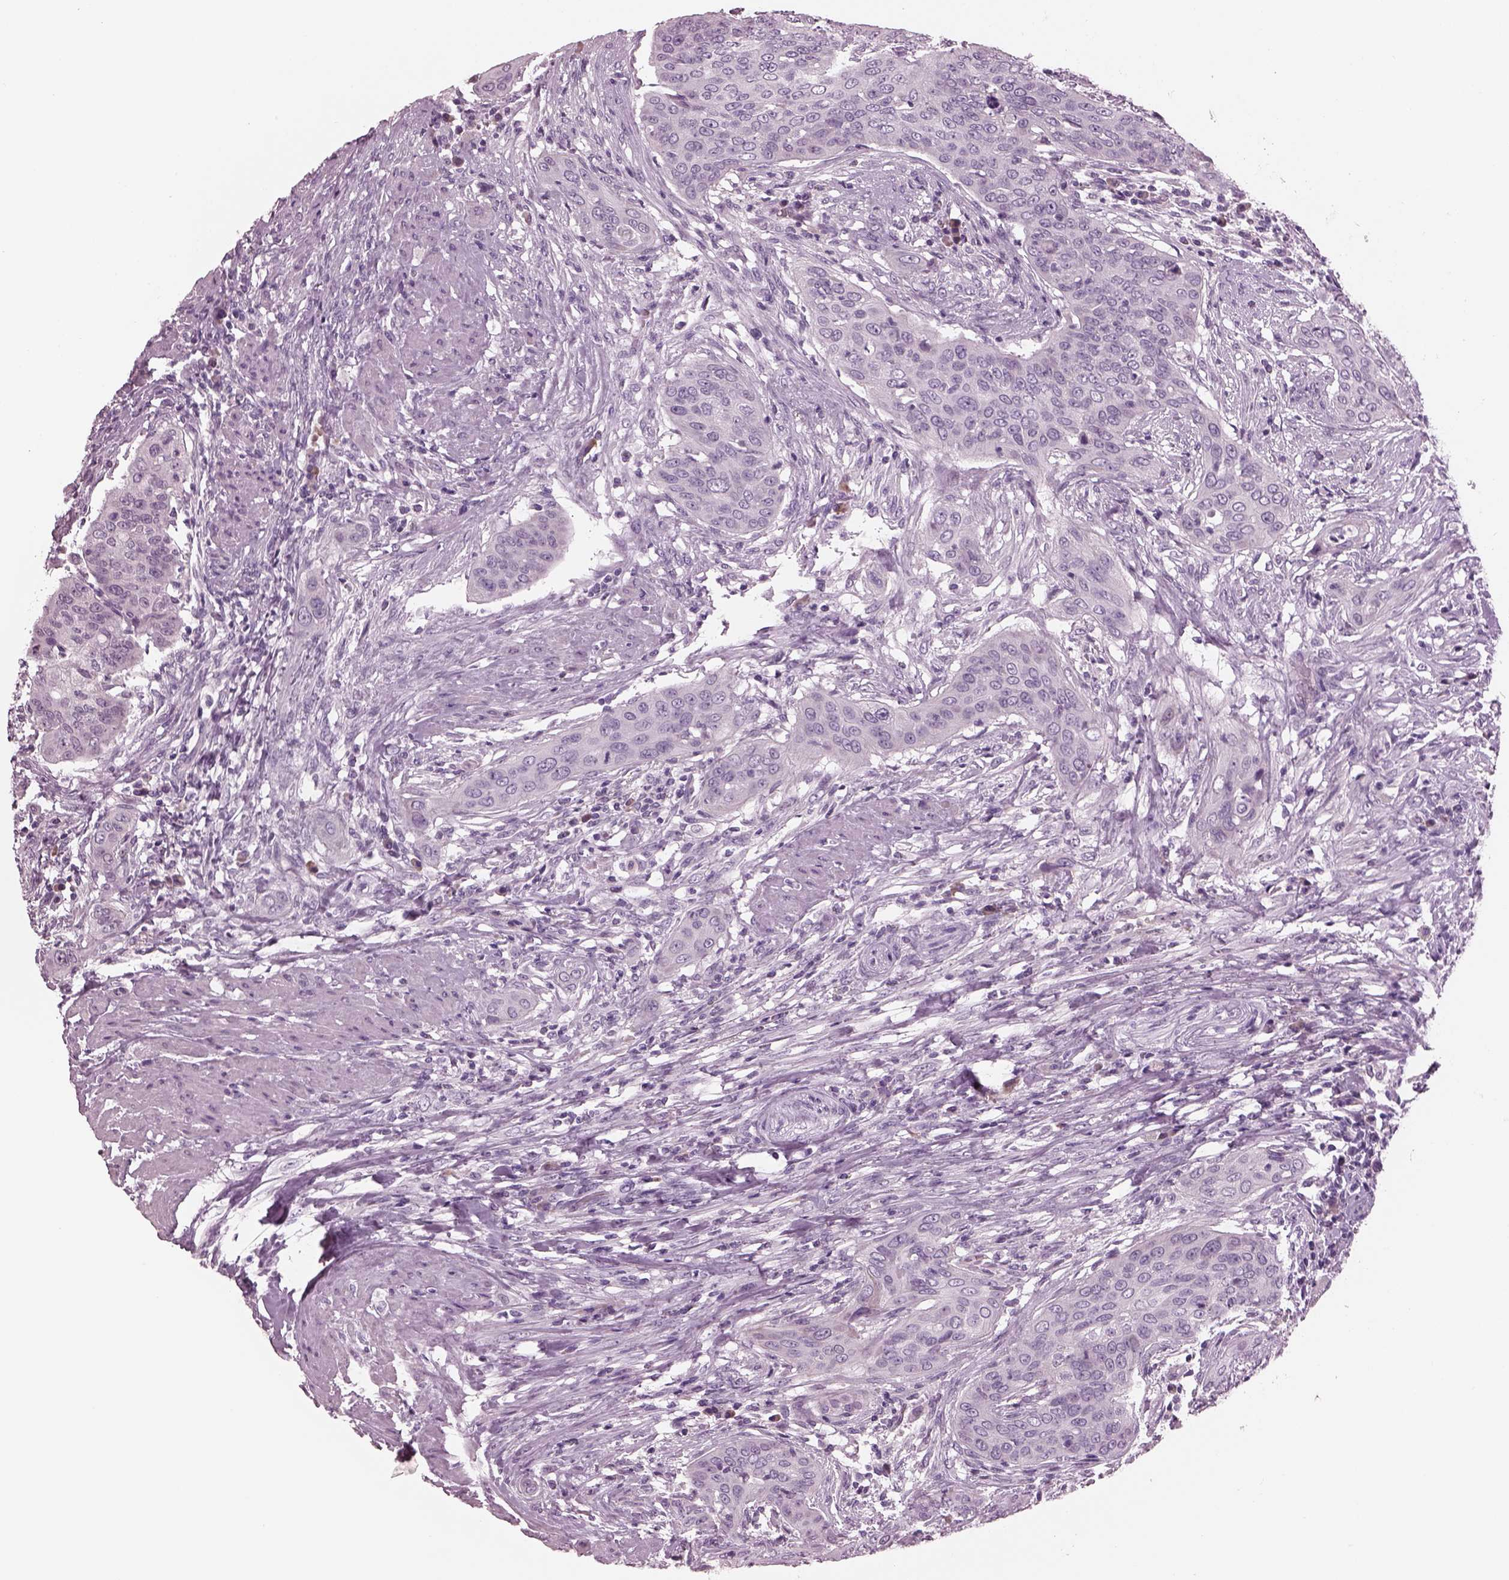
{"staining": {"intensity": "negative", "quantity": "none", "location": "none"}, "tissue": "urothelial cancer", "cell_type": "Tumor cells", "image_type": "cancer", "snomed": [{"axis": "morphology", "description": "Urothelial carcinoma, High grade"}, {"axis": "topography", "description": "Urinary bladder"}], "caption": "Tumor cells show no significant protein staining in high-grade urothelial carcinoma.", "gene": "CYLC1", "patient": {"sex": "male", "age": 82}}